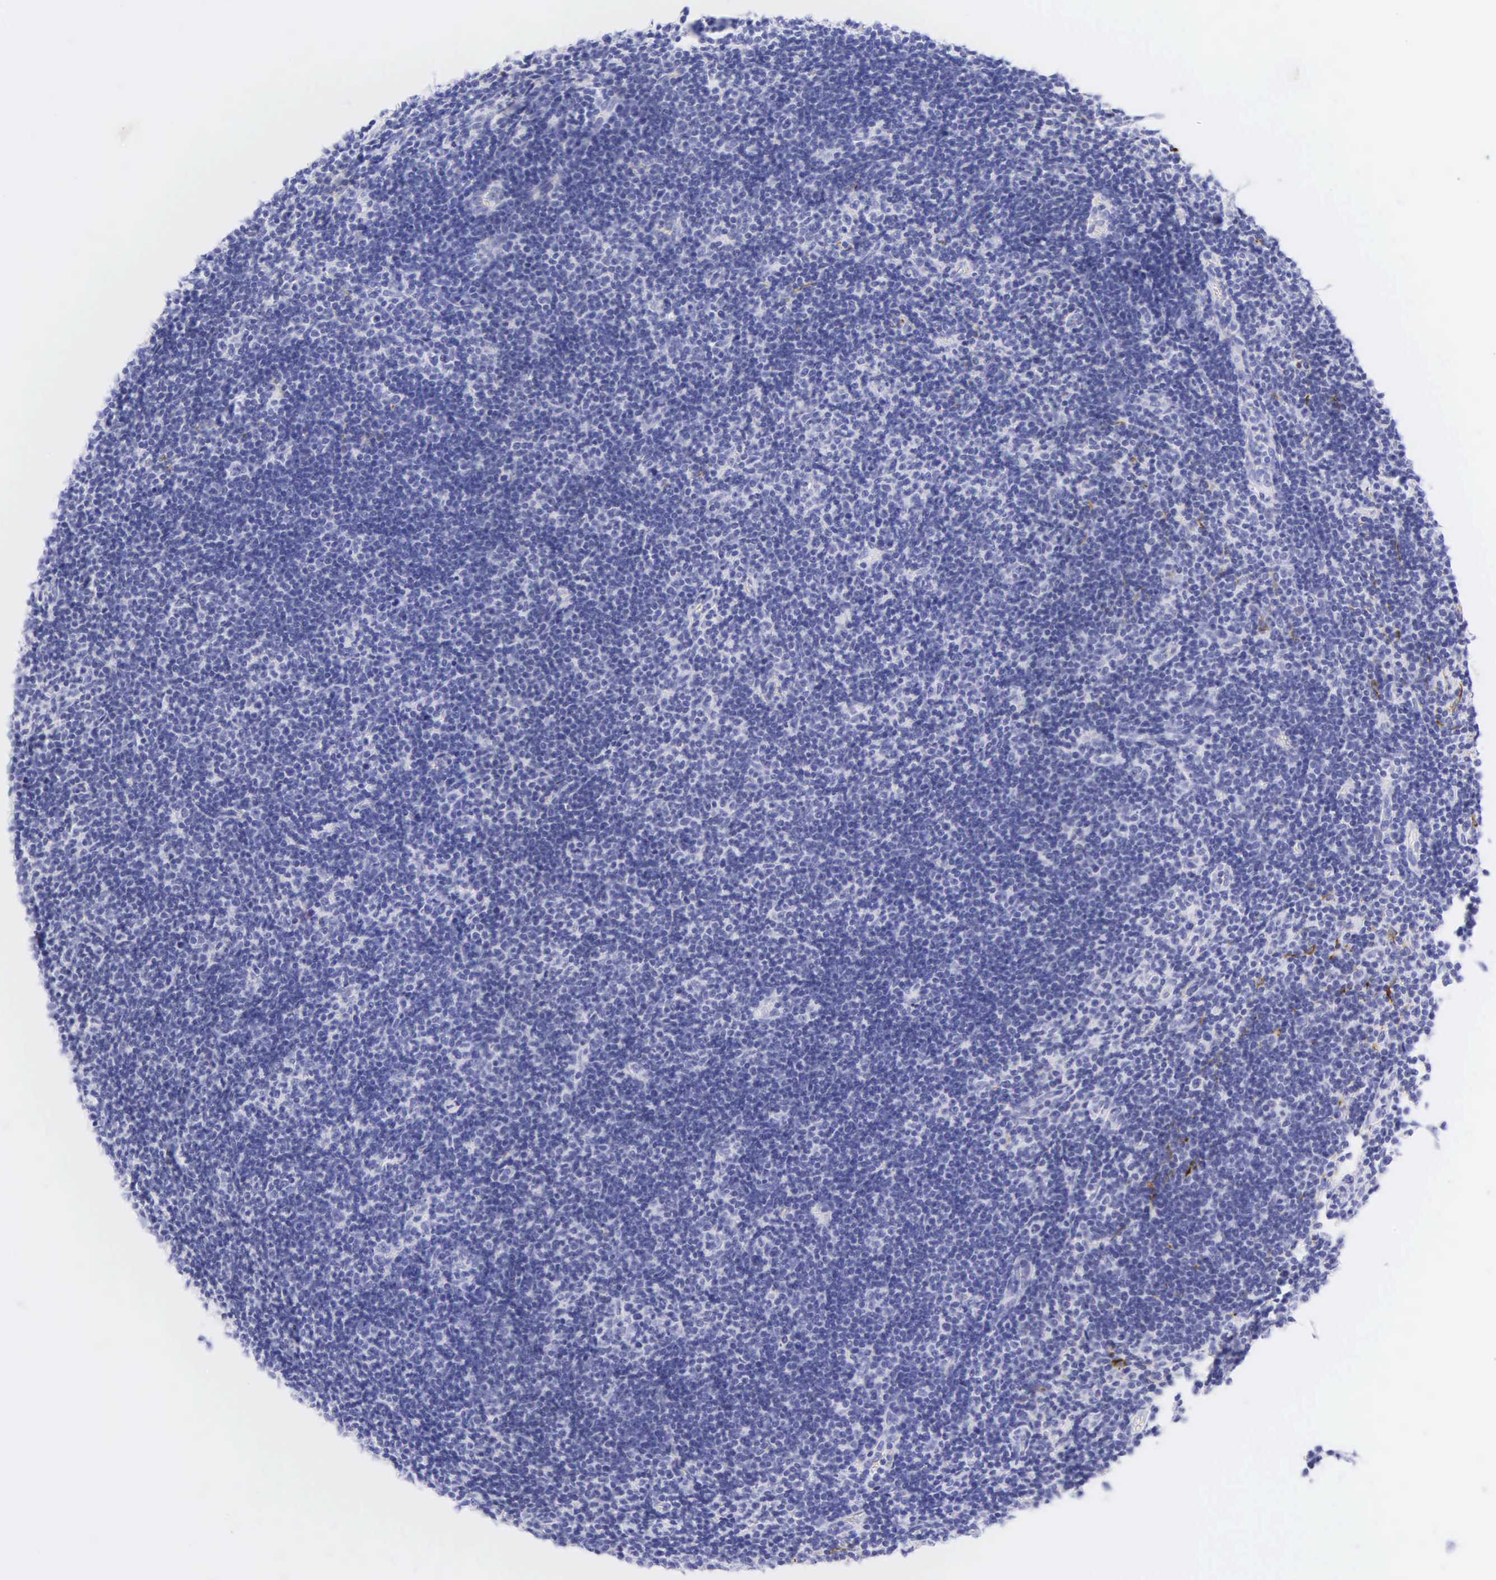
{"staining": {"intensity": "negative", "quantity": "none", "location": "none"}, "tissue": "lymphoma", "cell_type": "Tumor cells", "image_type": "cancer", "snomed": [{"axis": "morphology", "description": "Malignant lymphoma, non-Hodgkin's type, Low grade"}, {"axis": "topography", "description": "Lymph node"}], "caption": "Immunohistochemistry (IHC) micrograph of human lymphoma stained for a protein (brown), which demonstrates no staining in tumor cells.", "gene": "DES", "patient": {"sex": "male", "age": 49}}